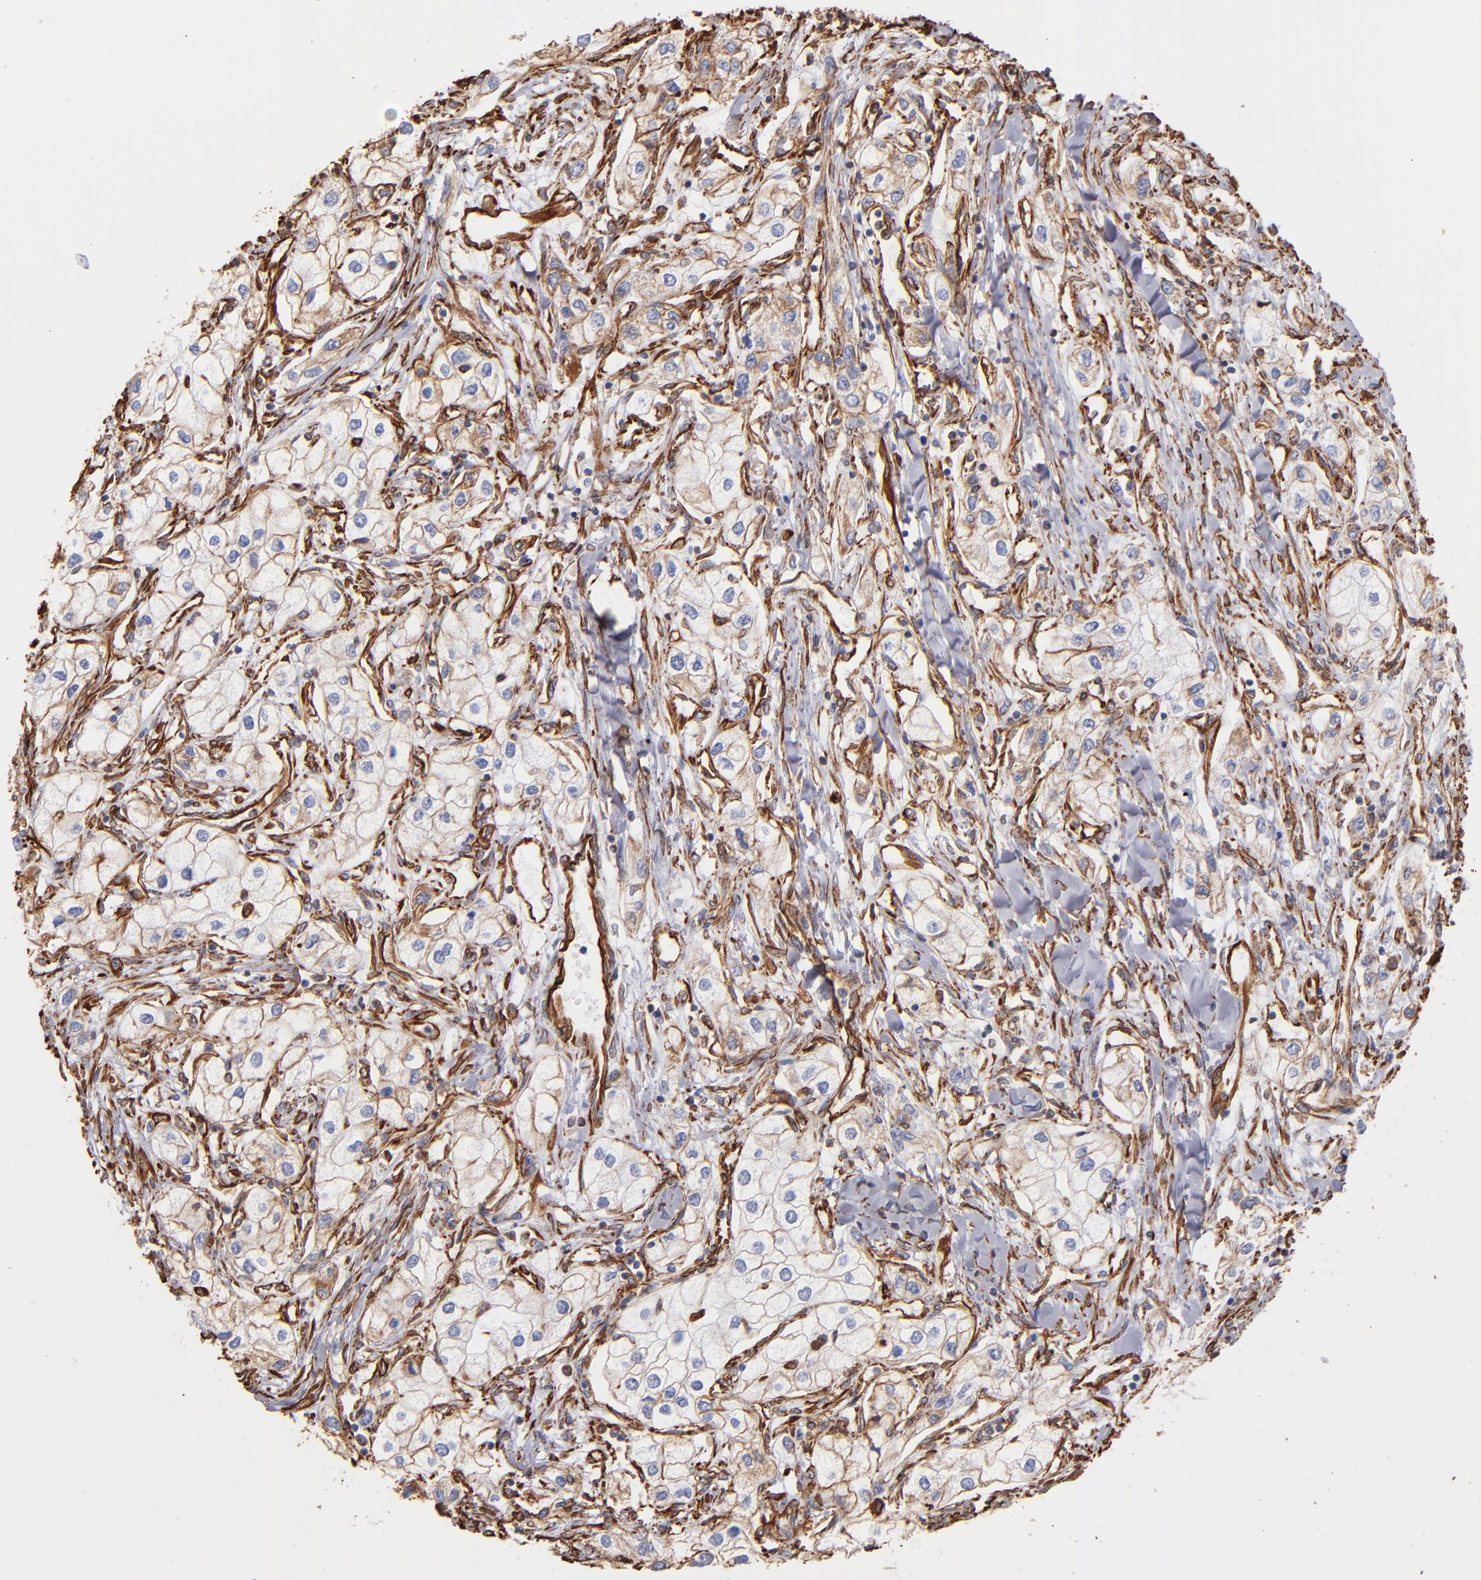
{"staining": {"intensity": "weak", "quantity": "<25%", "location": "cytoplasmic/membranous"}, "tissue": "renal cancer", "cell_type": "Tumor cells", "image_type": "cancer", "snomed": [{"axis": "morphology", "description": "Adenocarcinoma, NOS"}, {"axis": "topography", "description": "Kidney"}], "caption": "Immunohistochemistry (IHC) histopathology image of neoplastic tissue: renal cancer stained with DAB exhibits no significant protein staining in tumor cells.", "gene": "VIM", "patient": {"sex": "male", "age": 57}}